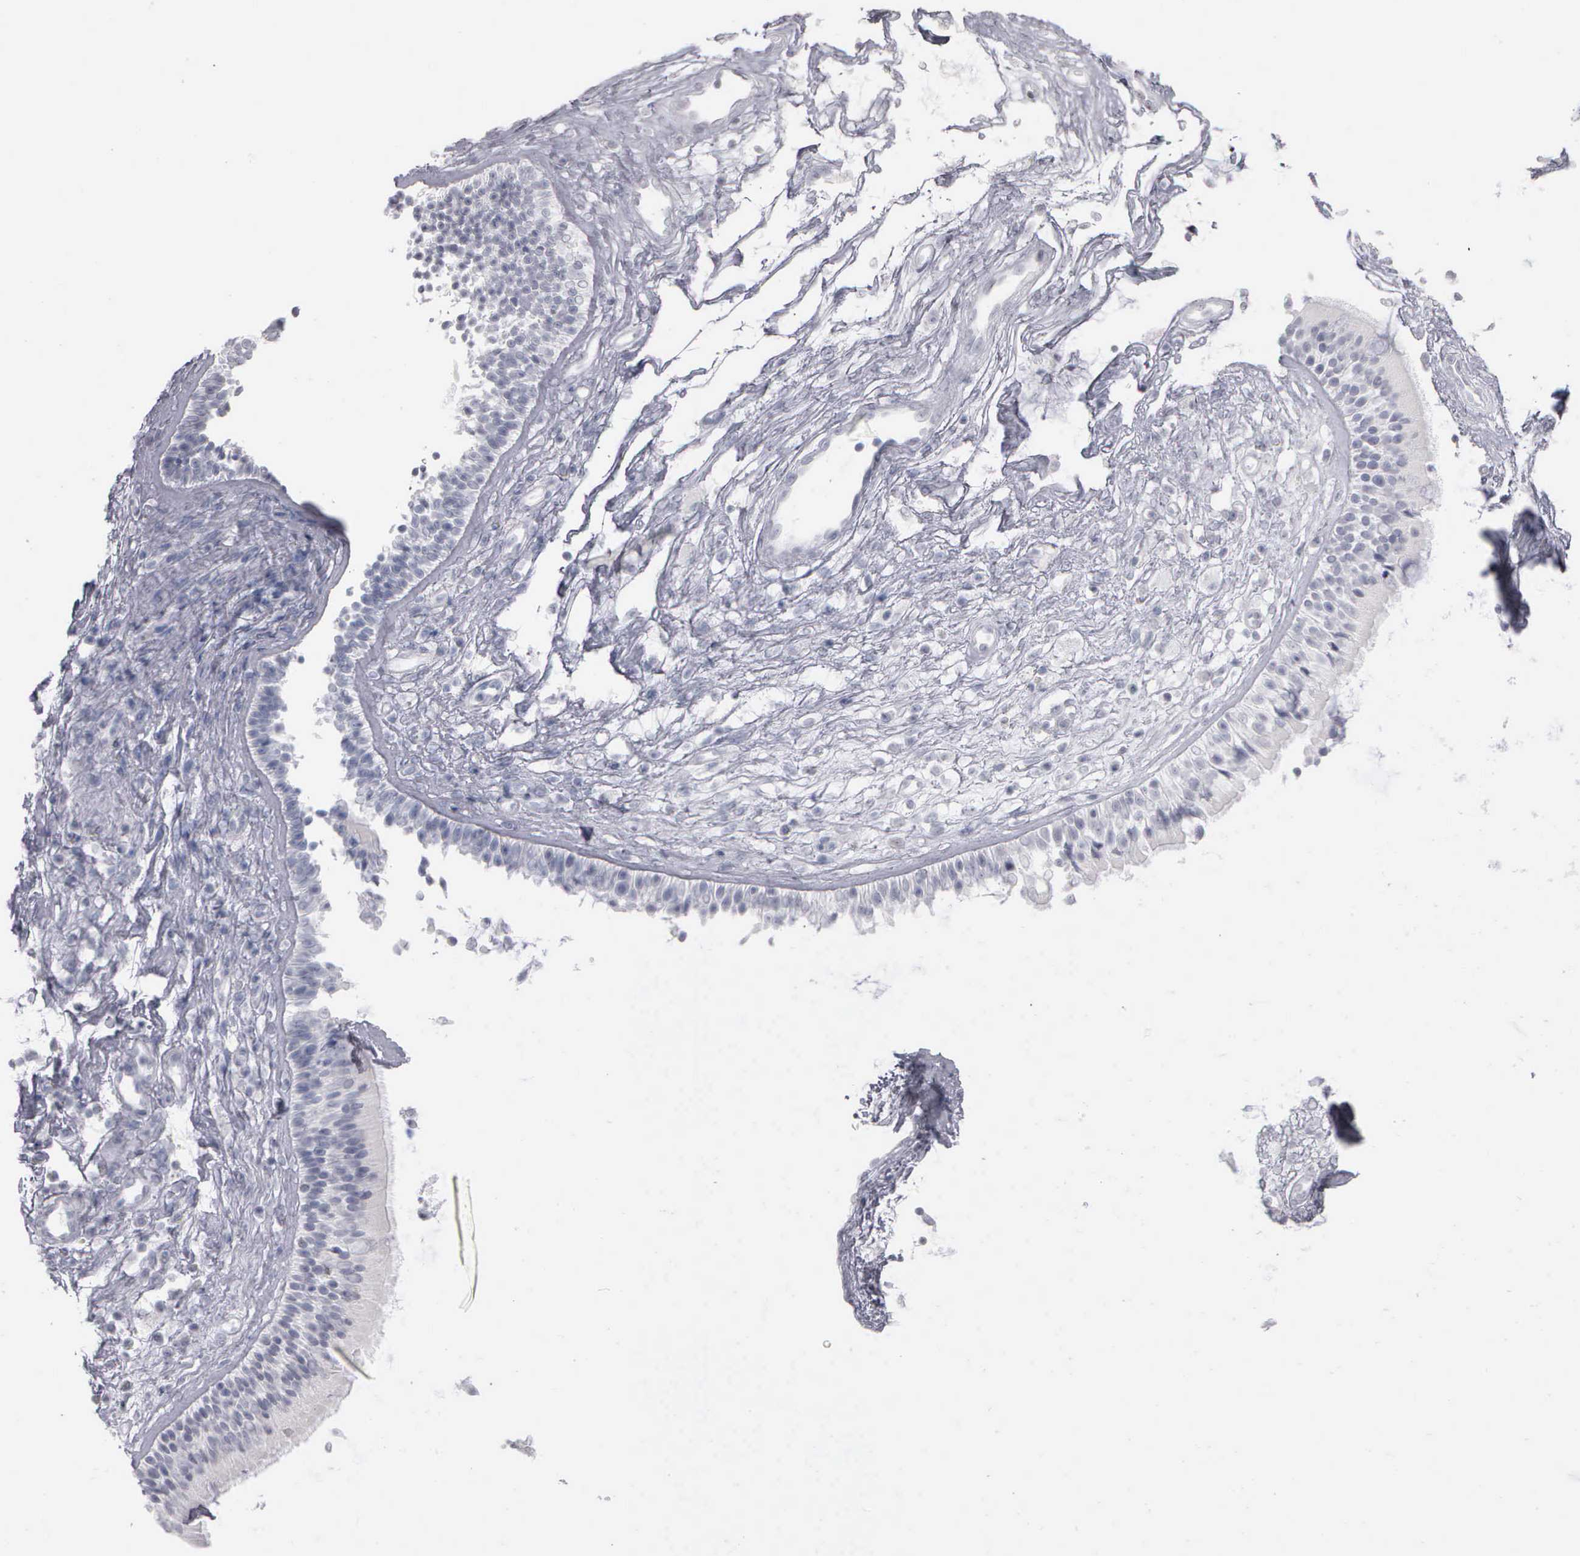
{"staining": {"intensity": "negative", "quantity": "none", "location": "none"}, "tissue": "nasopharynx", "cell_type": "Respiratory epithelial cells", "image_type": "normal", "snomed": [{"axis": "morphology", "description": "Normal tissue, NOS"}, {"axis": "topography", "description": "Nasopharynx"}], "caption": "Immunohistochemistry image of unremarkable human nasopharynx stained for a protein (brown), which displays no staining in respiratory epithelial cells.", "gene": "NKX2", "patient": {"sex": "male", "age": 63}}